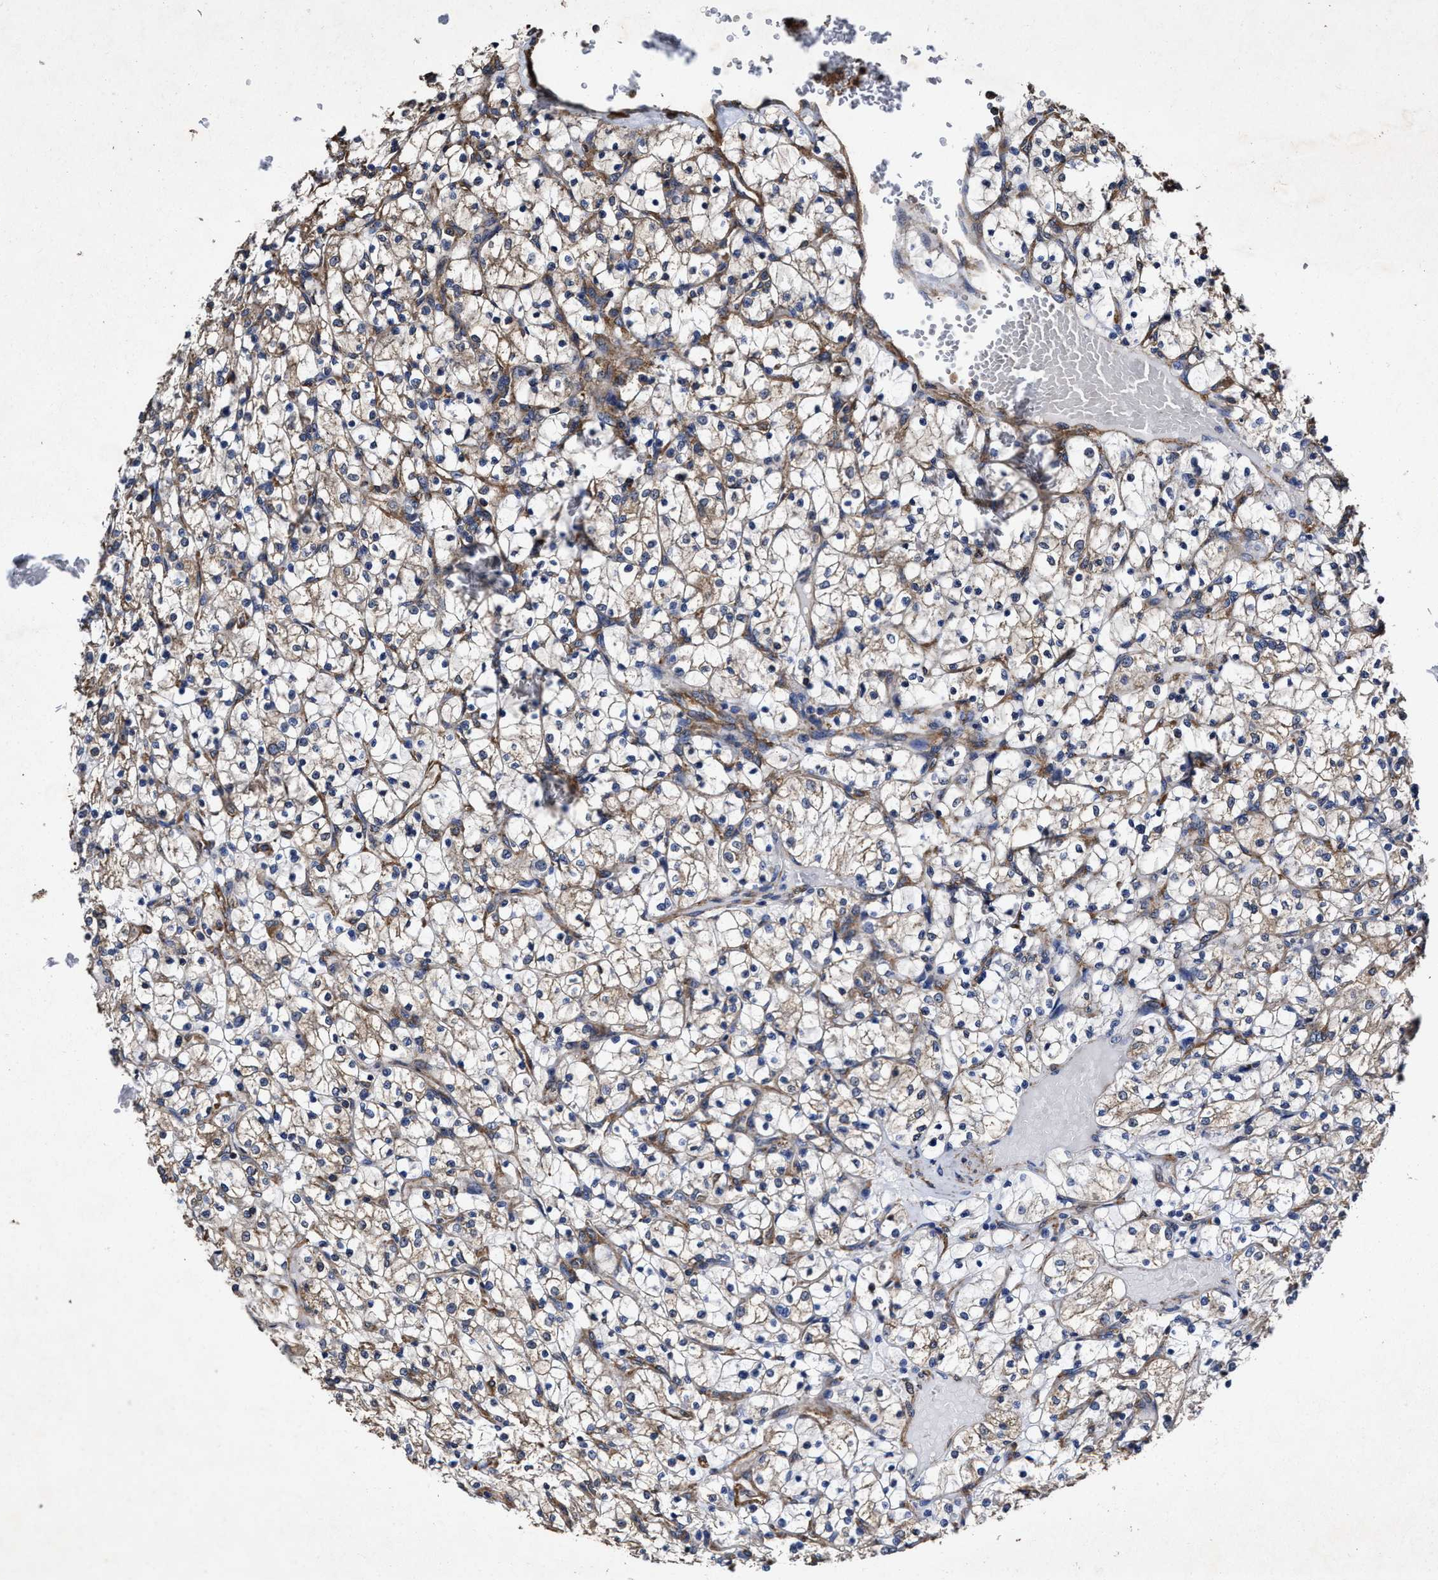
{"staining": {"intensity": "moderate", "quantity": ">75%", "location": "cytoplasmic/membranous"}, "tissue": "renal cancer", "cell_type": "Tumor cells", "image_type": "cancer", "snomed": [{"axis": "morphology", "description": "Adenocarcinoma, NOS"}, {"axis": "topography", "description": "Kidney"}], "caption": "Immunohistochemistry (IHC) photomicrograph of human renal cancer (adenocarcinoma) stained for a protein (brown), which displays medium levels of moderate cytoplasmic/membranous positivity in about >75% of tumor cells.", "gene": "SFXN4", "patient": {"sex": "female", "age": 69}}